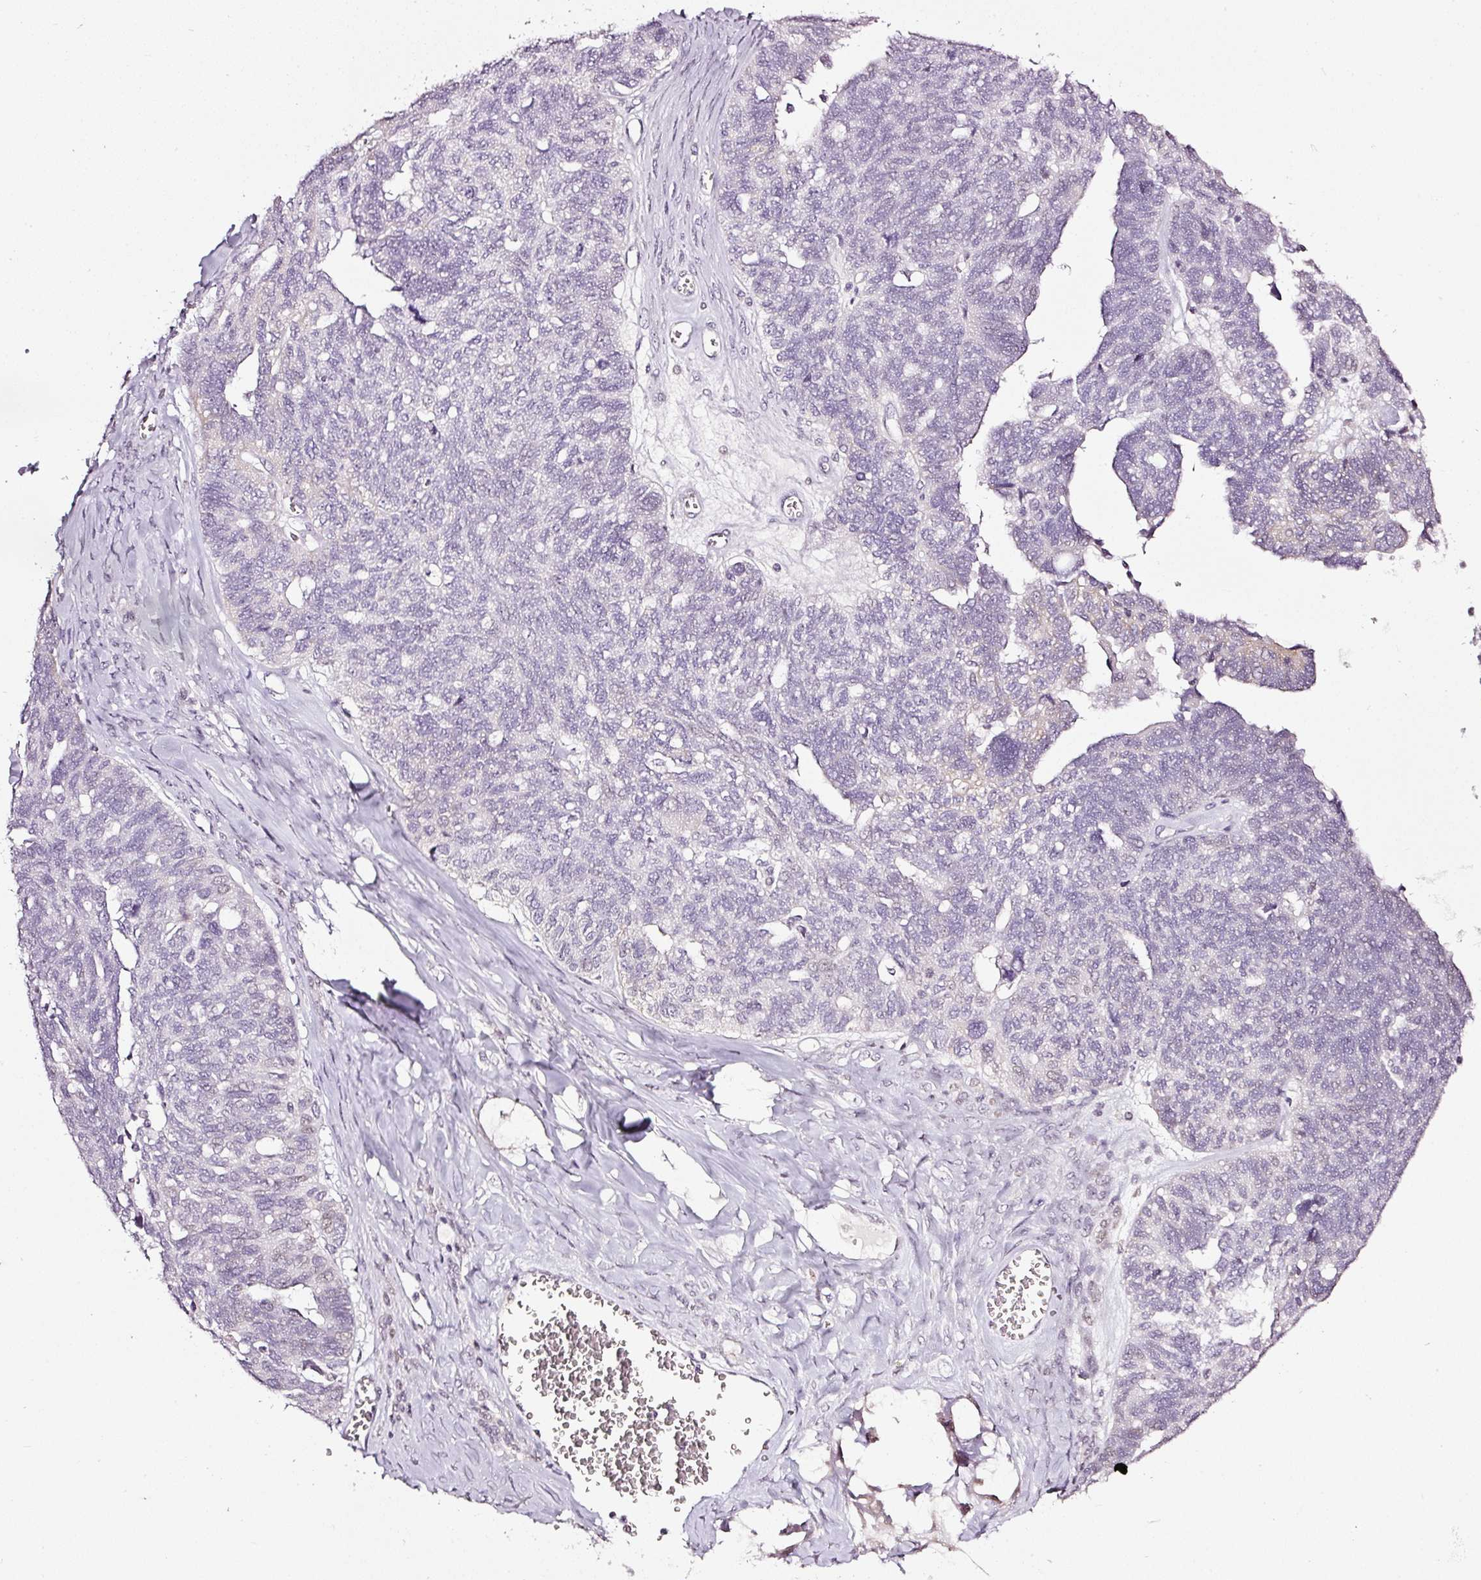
{"staining": {"intensity": "negative", "quantity": "none", "location": "none"}, "tissue": "ovarian cancer", "cell_type": "Tumor cells", "image_type": "cancer", "snomed": [{"axis": "morphology", "description": "Cystadenocarcinoma, serous, NOS"}, {"axis": "topography", "description": "Ovary"}], "caption": "Tumor cells show no significant staining in ovarian serous cystadenocarcinoma.", "gene": "NRDE2", "patient": {"sex": "female", "age": 79}}